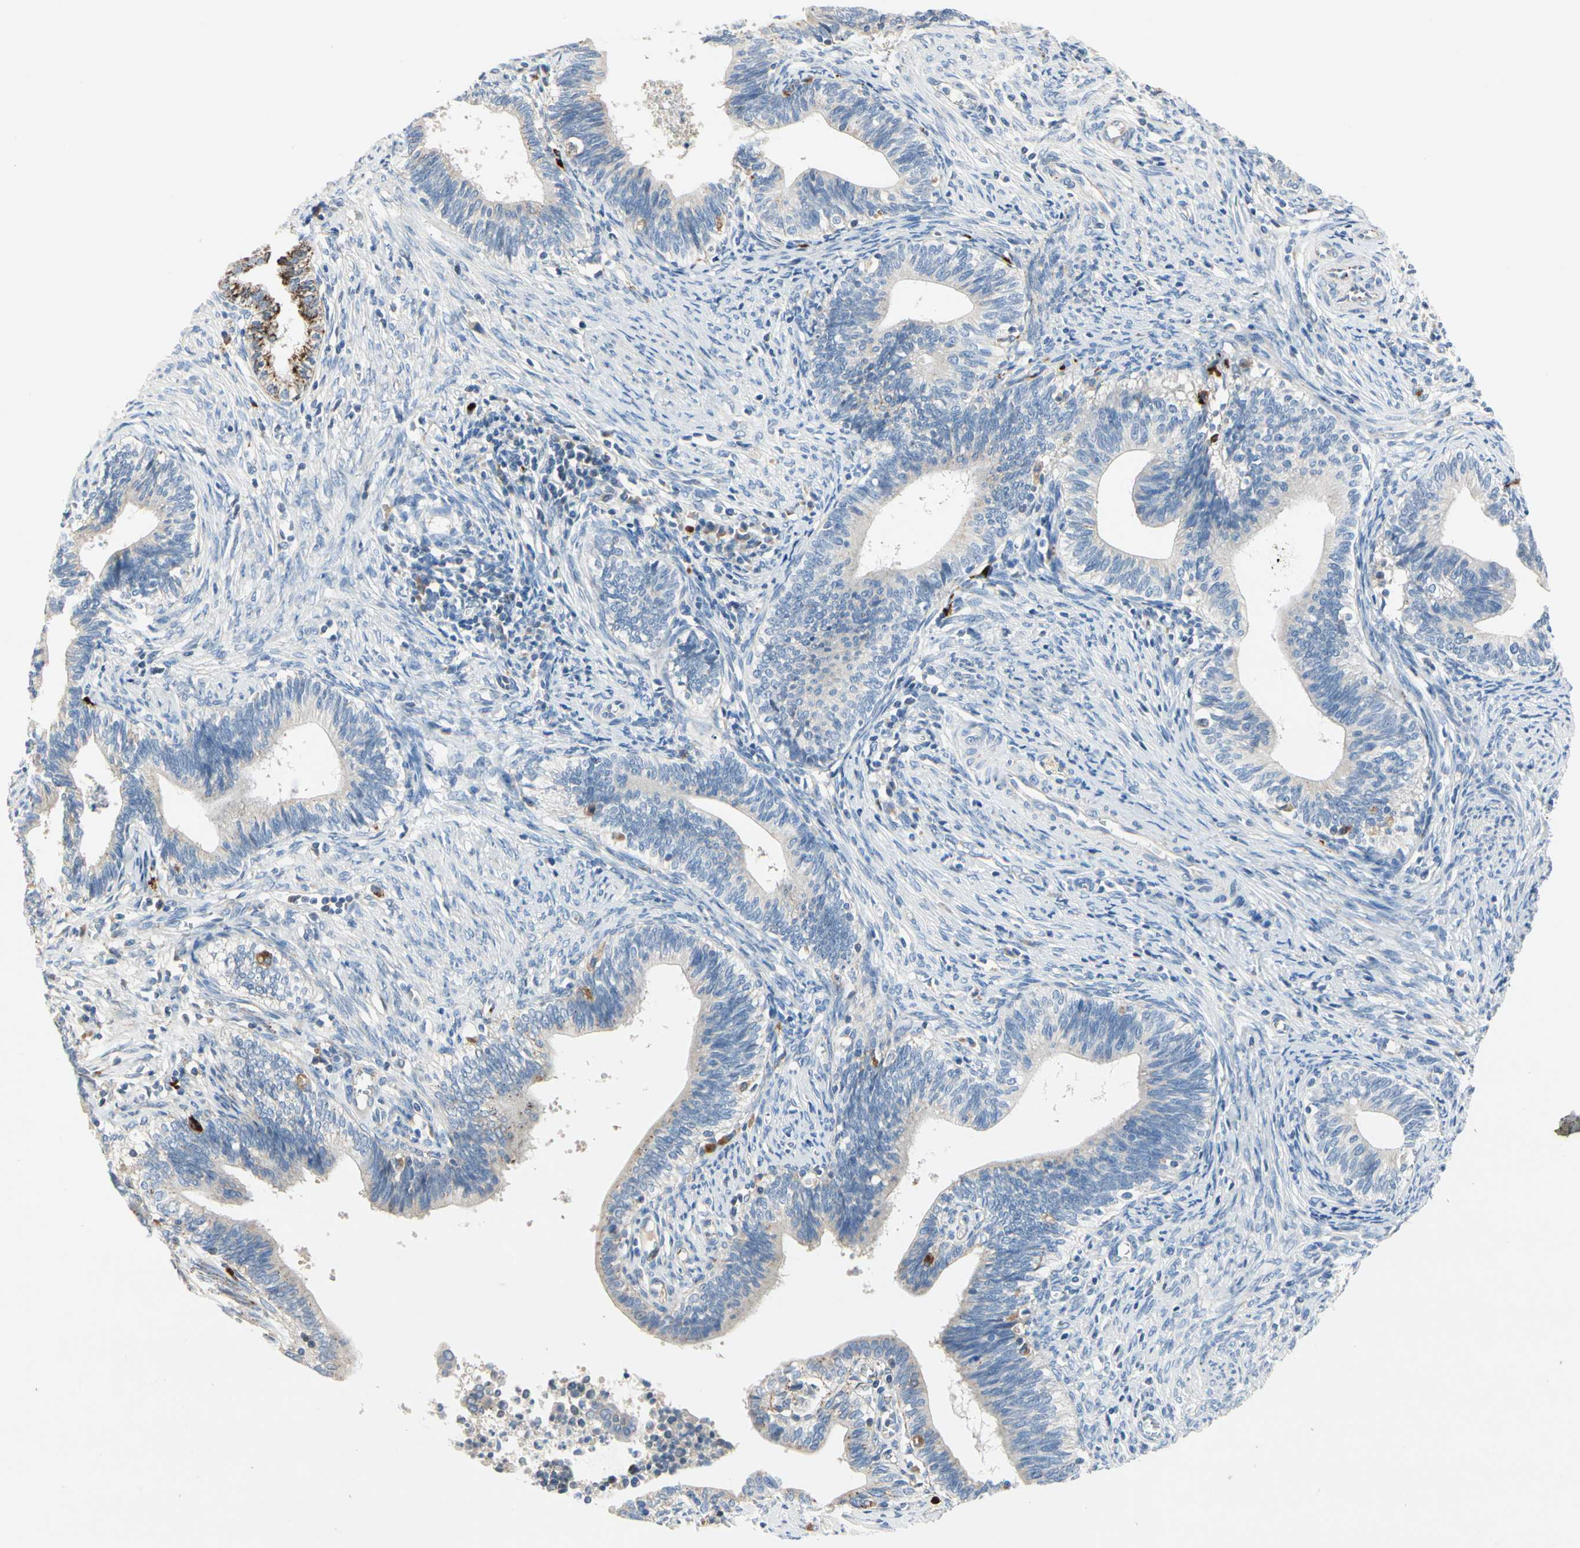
{"staining": {"intensity": "negative", "quantity": "none", "location": "none"}, "tissue": "cervical cancer", "cell_type": "Tumor cells", "image_type": "cancer", "snomed": [{"axis": "morphology", "description": "Adenocarcinoma, NOS"}, {"axis": "topography", "description": "Cervix"}], "caption": "Cervical cancer (adenocarcinoma) was stained to show a protein in brown. There is no significant positivity in tumor cells.", "gene": "RETSAT", "patient": {"sex": "female", "age": 44}}